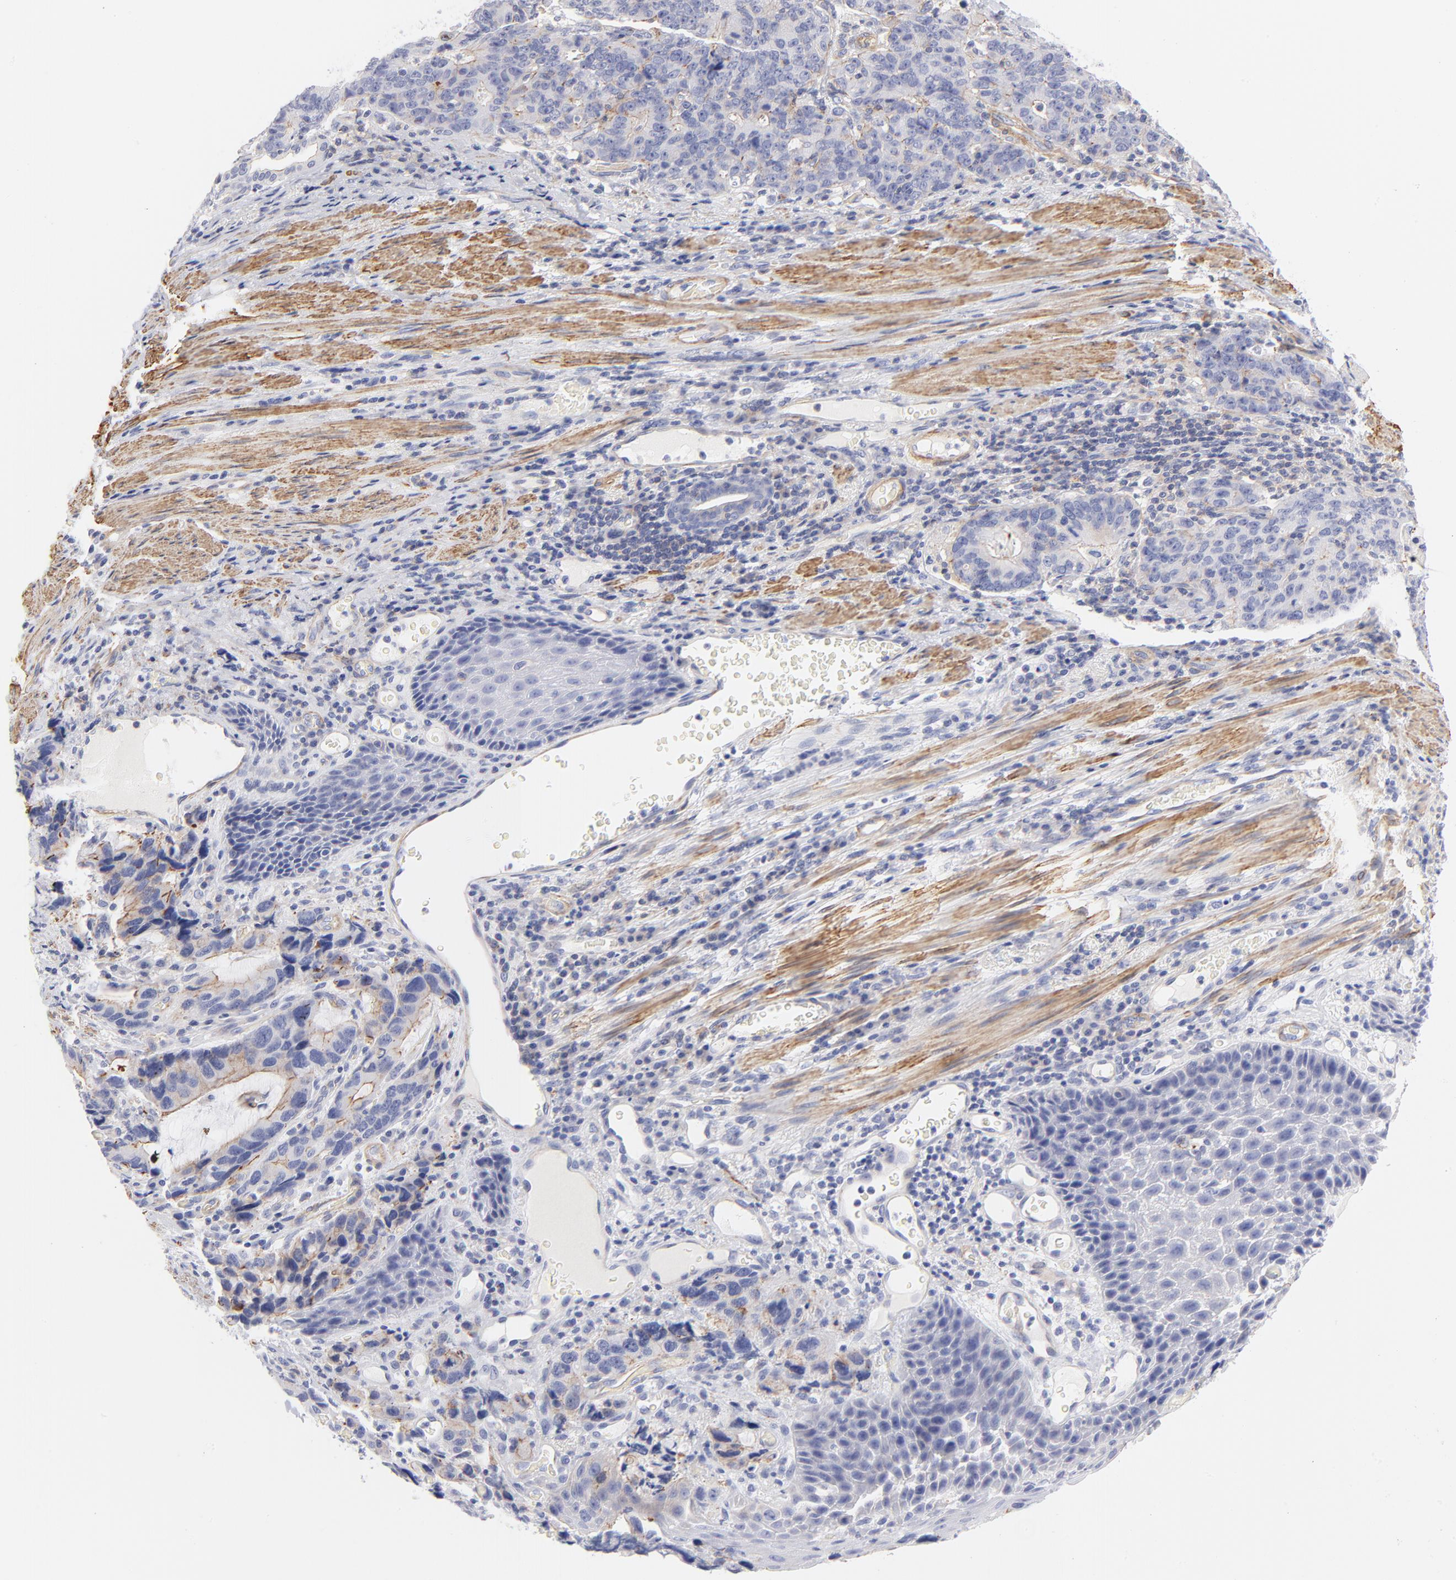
{"staining": {"intensity": "weak", "quantity": "25%-75%", "location": "cytoplasmic/membranous"}, "tissue": "stomach cancer", "cell_type": "Tumor cells", "image_type": "cancer", "snomed": [{"axis": "morphology", "description": "Adenocarcinoma, NOS"}, {"axis": "topography", "description": "Esophagus"}, {"axis": "topography", "description": "Stomach"}], "caption": "Immunohistochemical staining of stomach cancer (adenocarcinoma) reveals low levels of weak cytoplasmic/membranous positivity in approximately 25%-75% of tumor cells.", "gene": "ACTA2", "patient": {"sex": "male", "age": 74}}